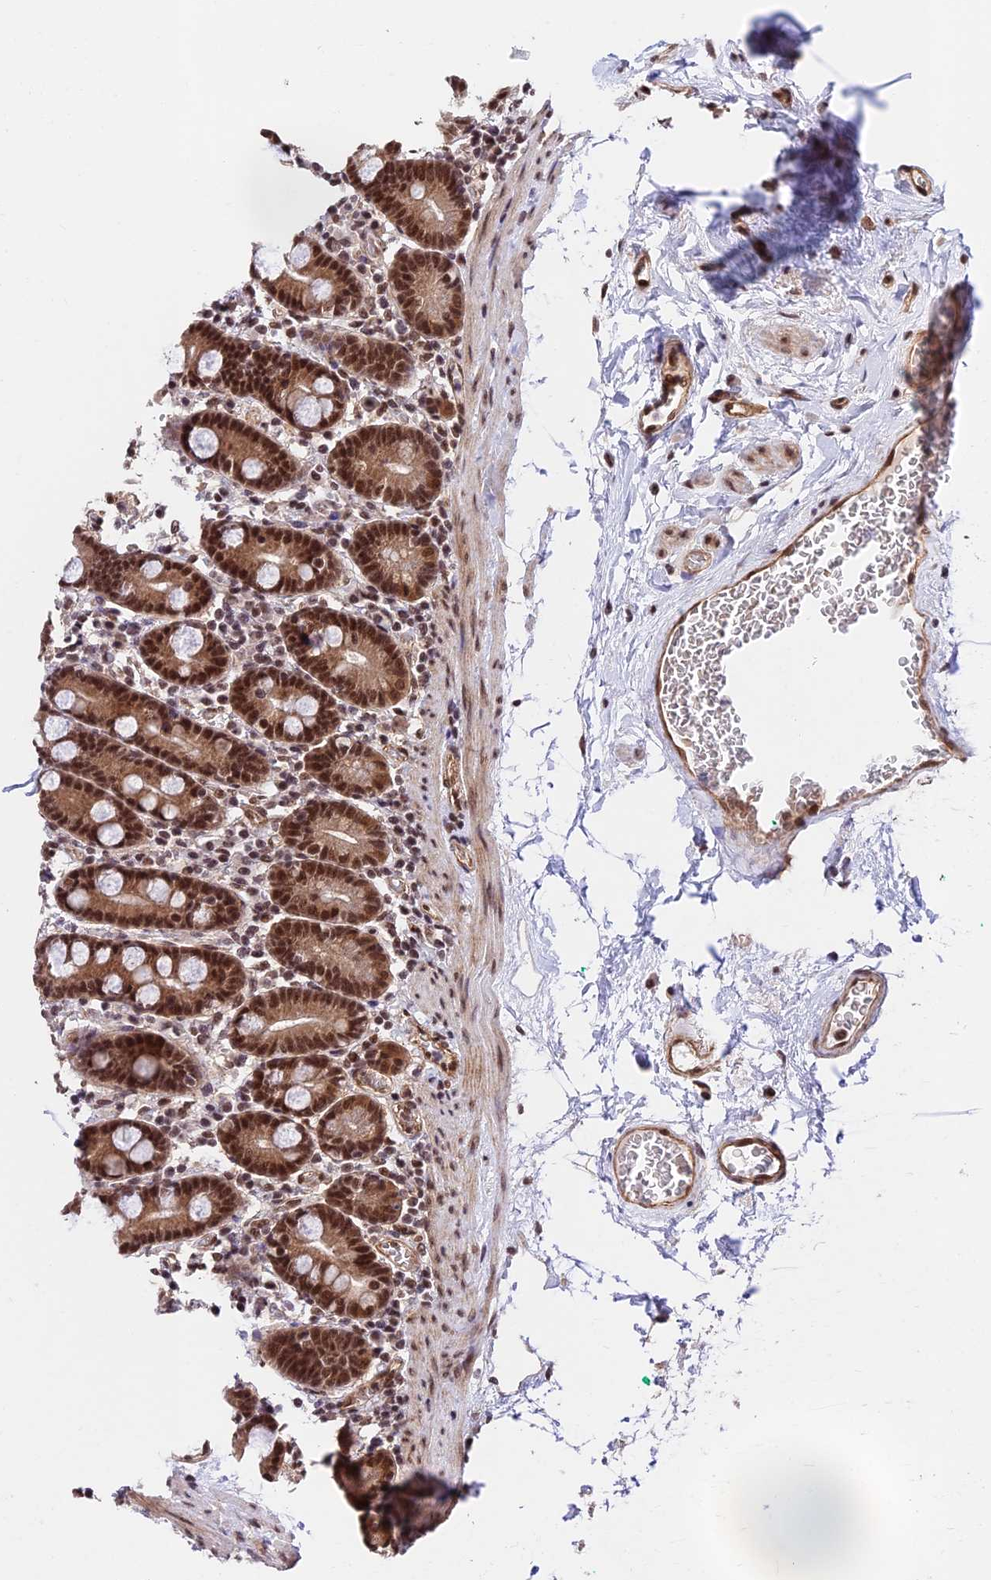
{"staining": {"intensity": "strong", "quantity": ">75%", "location": "cytoplasmic/membranous,nuclear"}, "tissue": "duodenum", "cell_type": "Glandular cells", "image_type": "normal", "snomed": [{"axis": "morphology", "description": "Normal tissue, NOS"}, {"axis": "topography", "description": "Duodenum"}], "caption": "High-magnification brightfield microscopy of unremarkable duodenum stained with DAB (brown) and counterstained with hematoxylin (blue). glandular cells exhibit strong cytoplasmic/membranous,nuclear staining is seen in about>75% of cells.", "gene": "RBM42", "patient": {"sex": "male", "age": 55}}